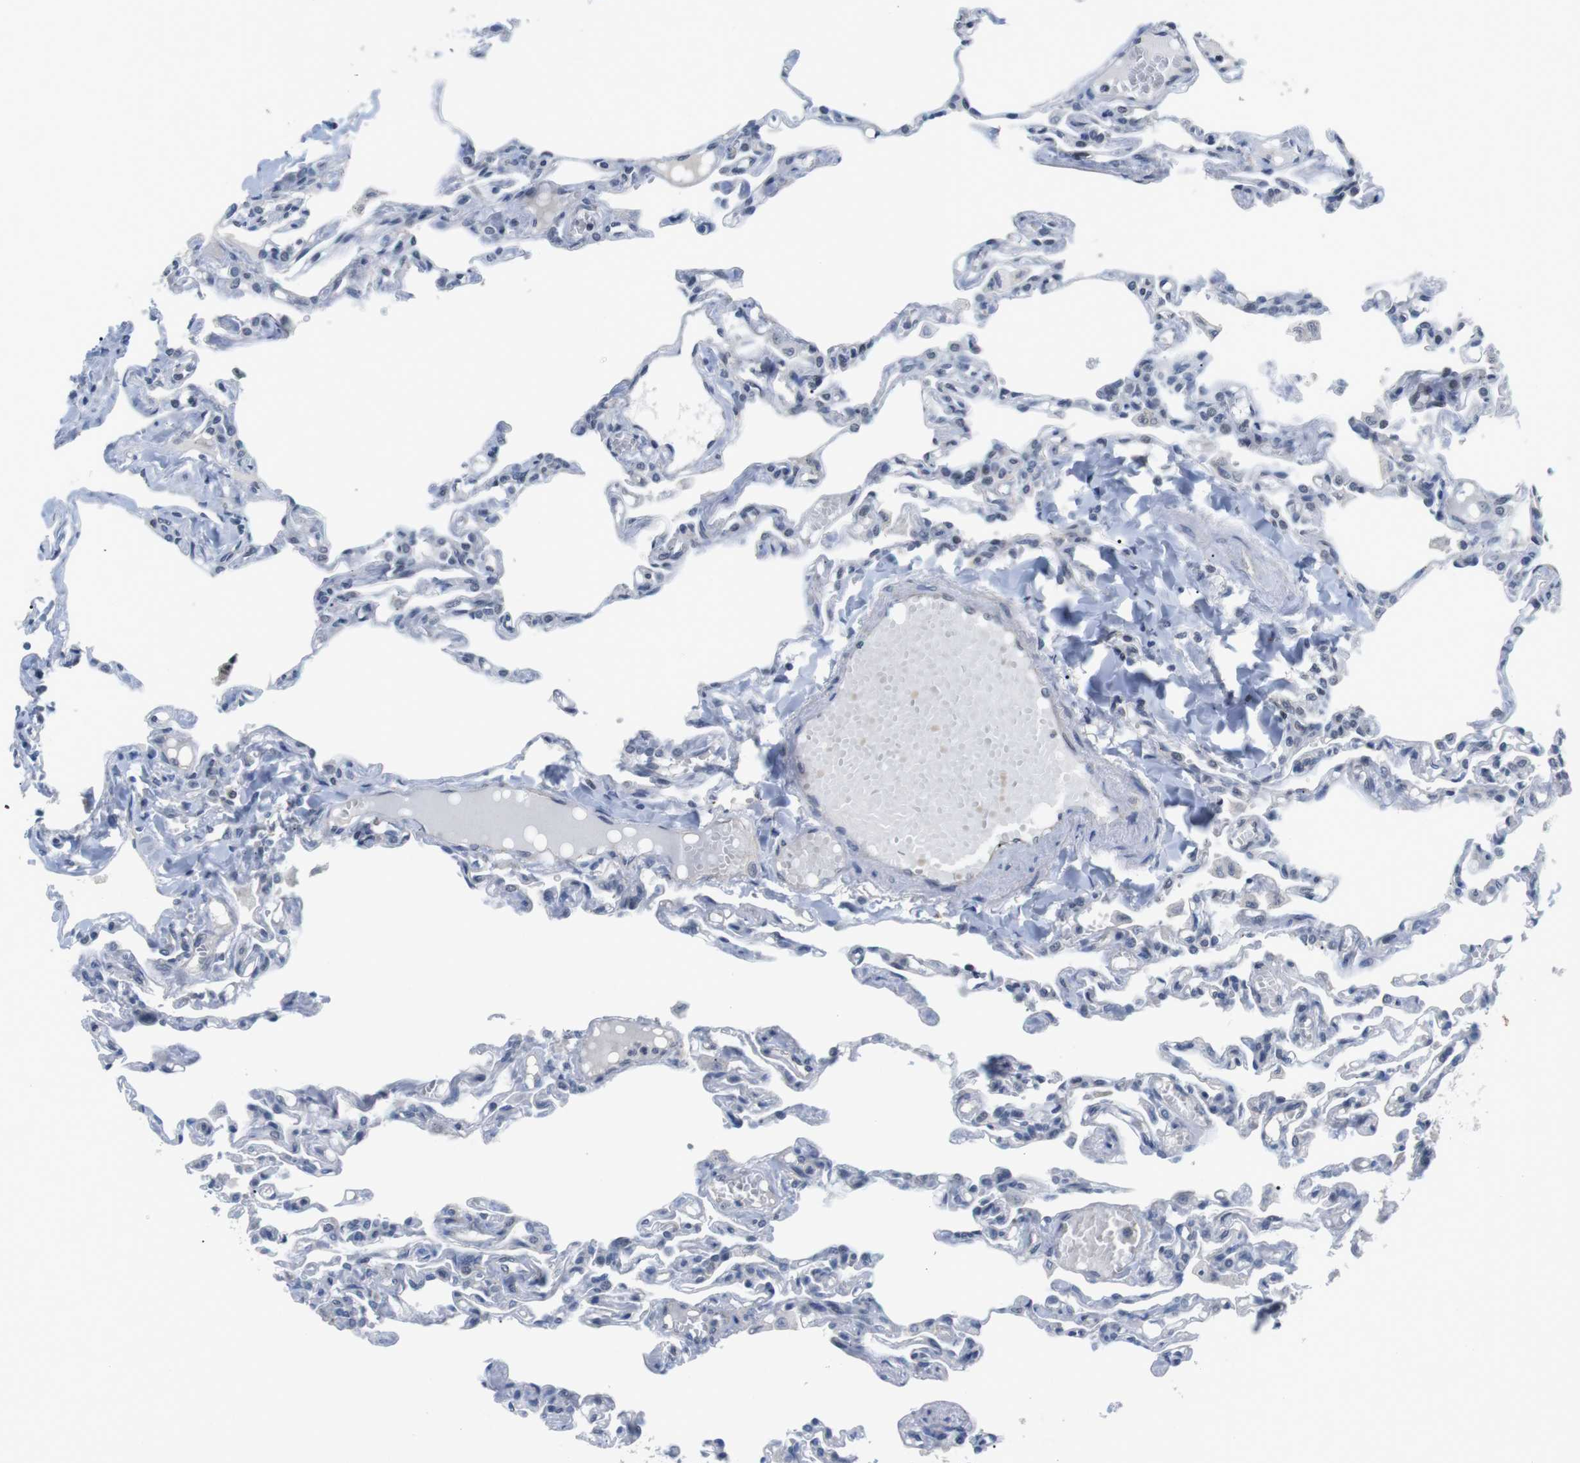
{"staining": {"intensity": "negative", "quantity": "none", "location": "none"}, "tissue": "lung", "cell_type": "Alveolar cells", "image_type": "normal", "snomed": [{"axis": "morphology", "description": "Normal tissue, NOS"}, {"axis": "topography", "description": "Lung"}], "caption": "Human lung stained for a protein using IHC demonstrates no positivity in alveolar cells.", "gene": "NECTIN1", "patient": {"sex": "male", "age": 21}}